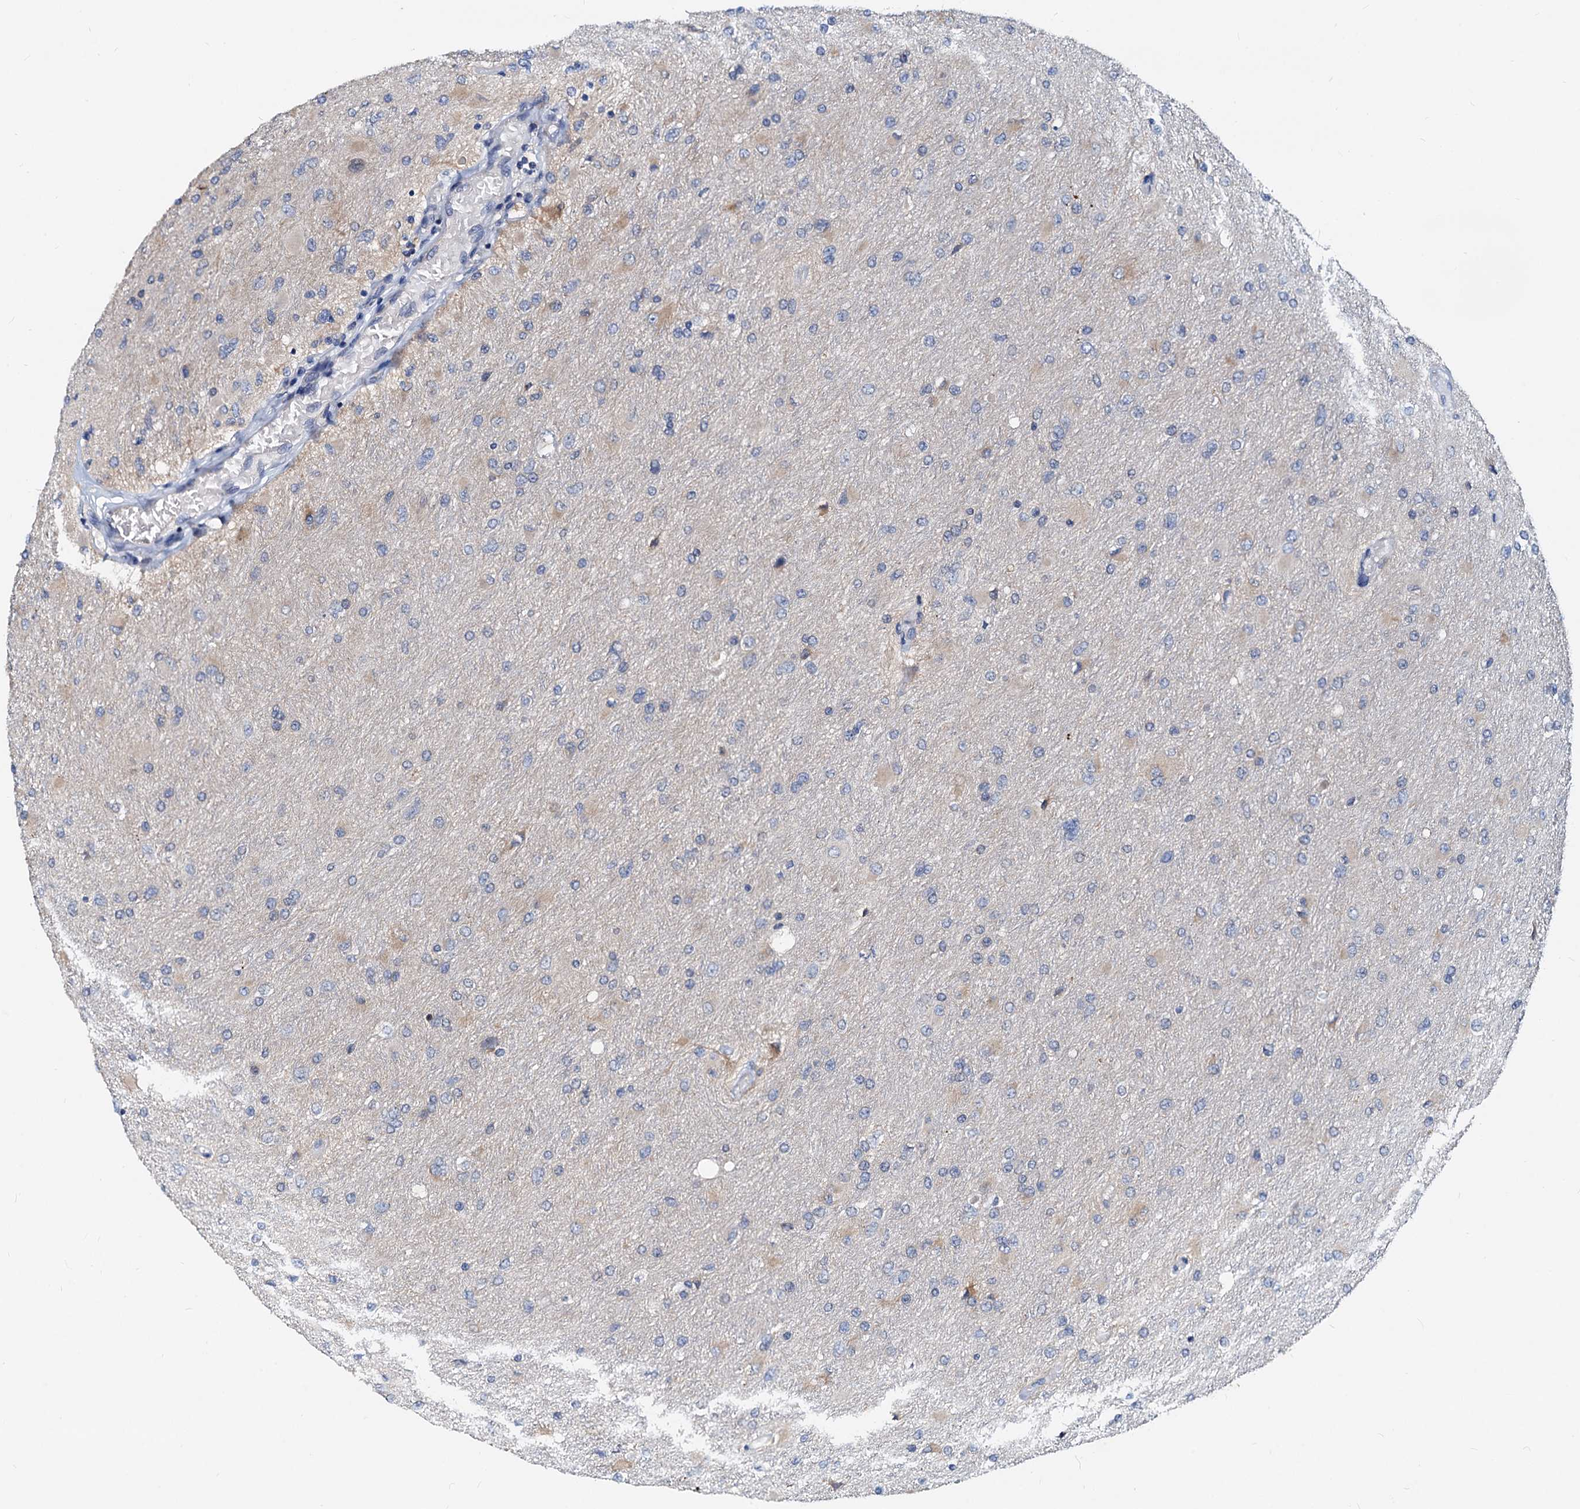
{"staining": {"intensity": "negative", "quantity": "none", "location": "none"}, "tissue": "glioma", "cell_type": "Tumor cells", "image_type": "cancer", "snomed": [{"axis": "morphology", "description": "Glioma, malignant, High grade"}, {"axis": "topography", "description": "Cerebral cortex"}], "caption": "IHC of human malignant high-grade glioma shows no positivity in tumor cells.", "gene": "PTGES3", "patient": {"sex": "female", "age": 36}}